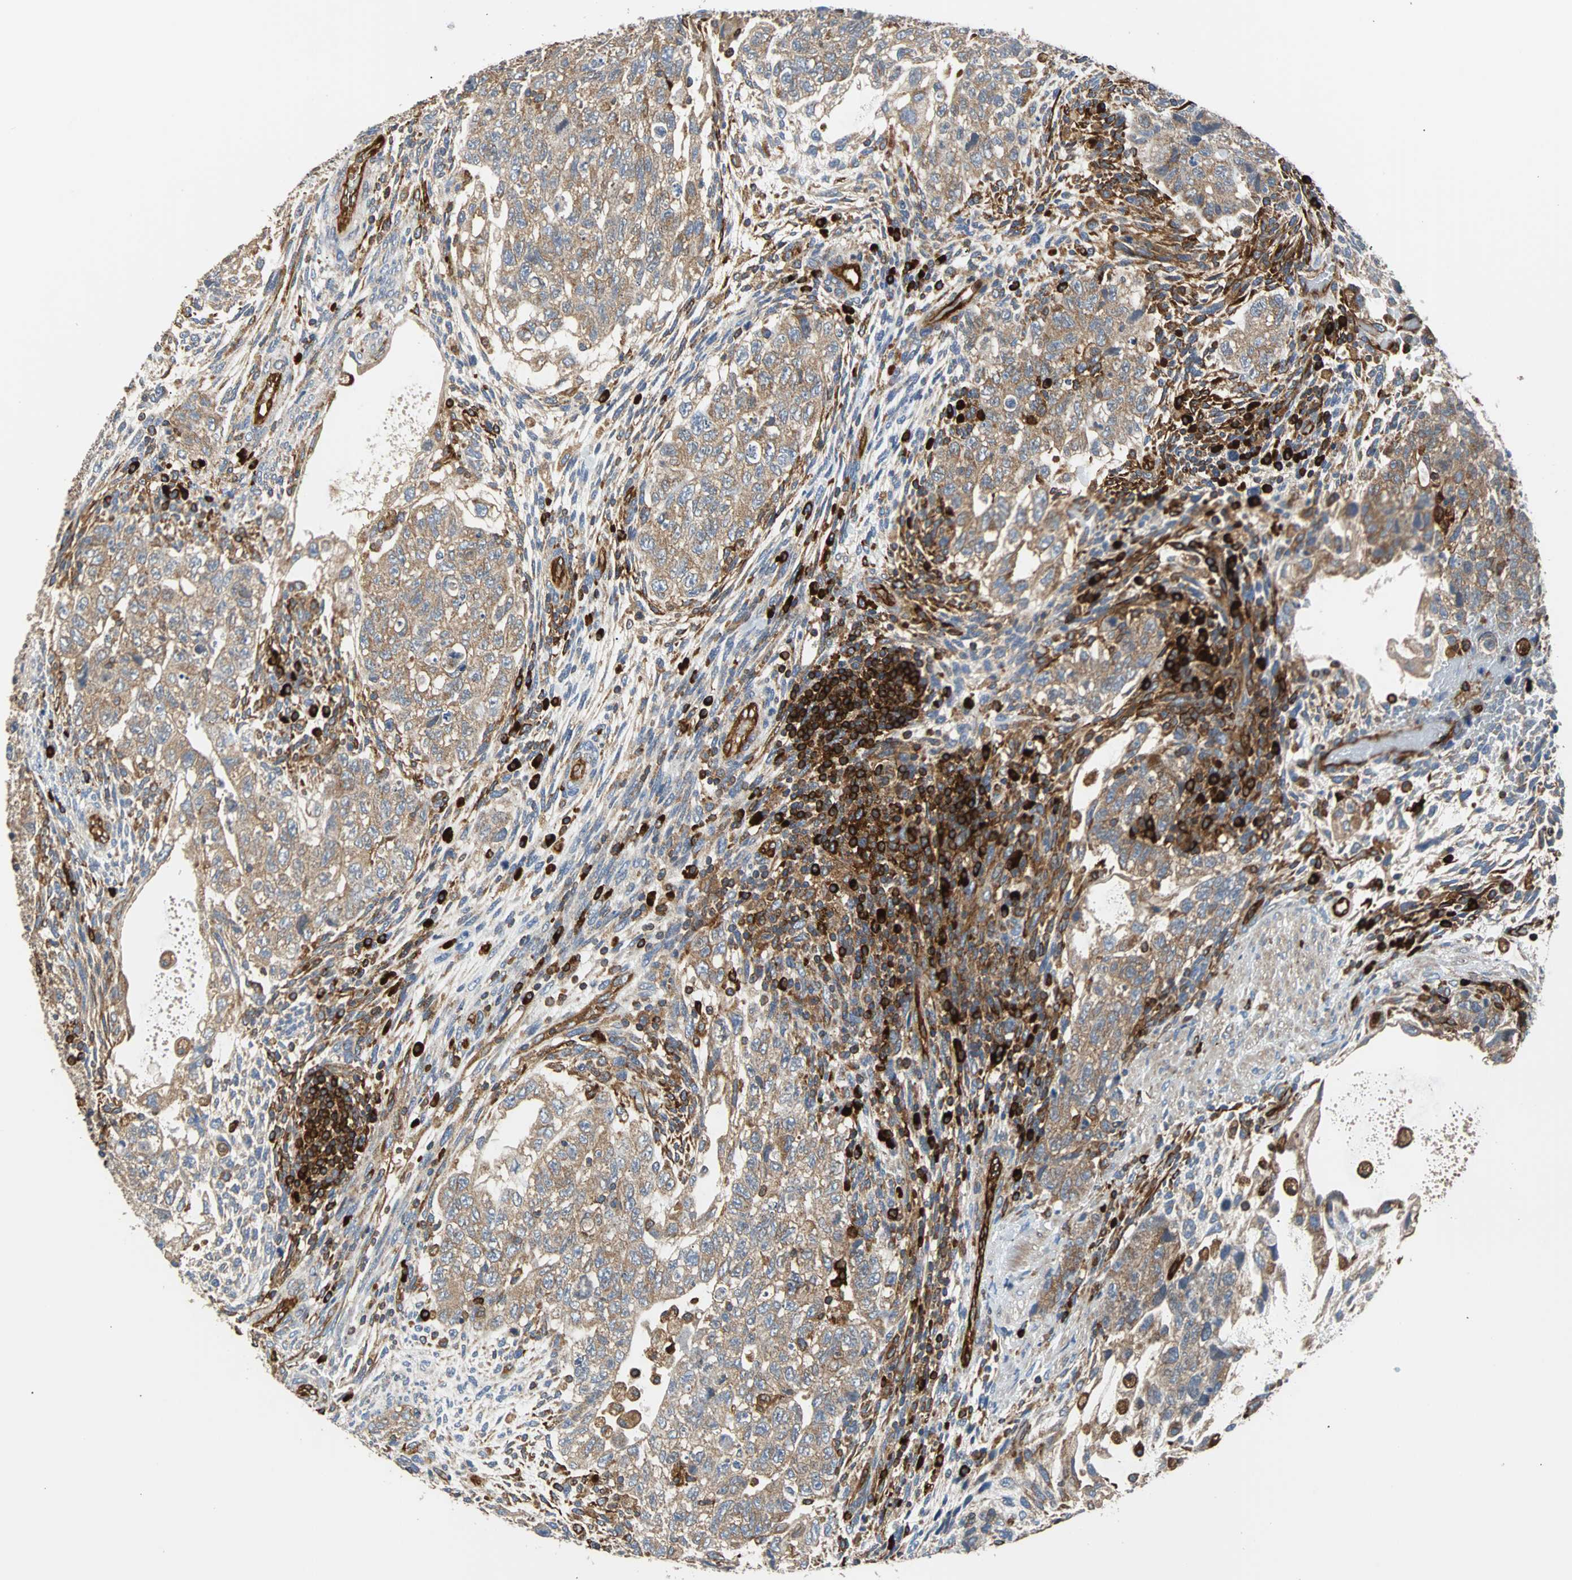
{"staining": {"intensity": "weak", "quantity": ">75%", "location": "cytoplasmic/membranous"}, "tissue": "testis cancer", "cell_type": "Tumor cells", "image_type": "cancer", "snomed": [{"axis": "morphology", "description": "Normal tissue, NOS"}, {"axis": "morphology", "description": "Carcinoma, Embryonal, NOS"}, {"axis": "topography", "description": "Testis"}], "caption": "Immunohistochemical staining of human testis cancer exhibits weak cytoplasmic/membranous protein expression in about >75% of tumor cells. Nuclei are stained in blue.", "gene": "PLCG2", "patient": {"sex": "male", "age": 36}}